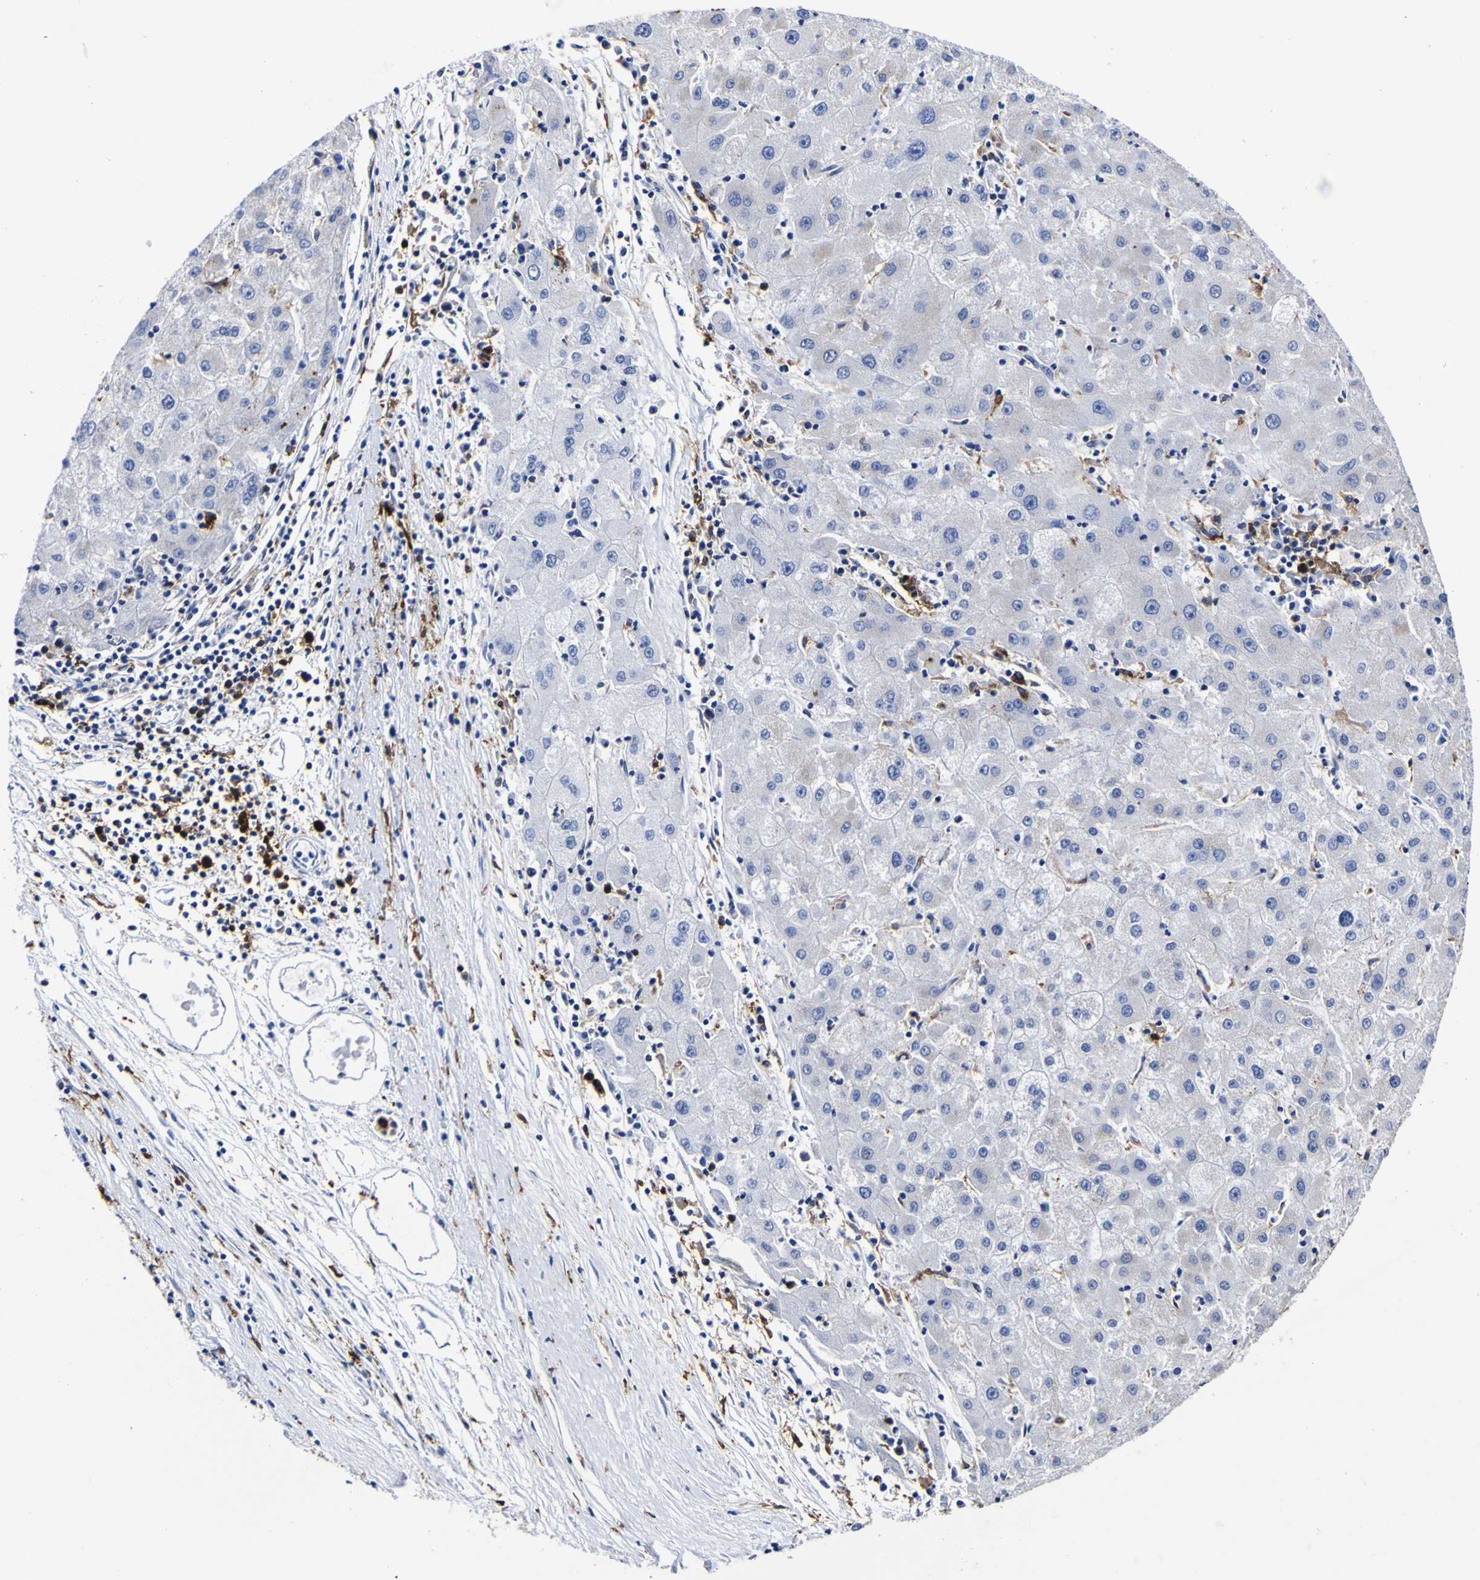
{"staining": {"intensity": "moderate", "quantity": "<25%", "location": "cytoplasmic/membranous"}, "tissue": "liver cancer", "cell_type": "Tumor cells", "image_type": "cancer", "snomed": [{"axis": "morphology", "description": "Carcinoma, Hepatocellular, NOS"}, {"axis": "topography", "description": "Liver"}], "caption": "Moderate cytoplasmic/membranous protein expression is present in about <25% of tumor cells in liver cancer. (brown staining indicates protein expression, while blue staining denotes nuclei).", "gene": "HLA-DQA1", "patient": {"sex": "male", "age": 72}}